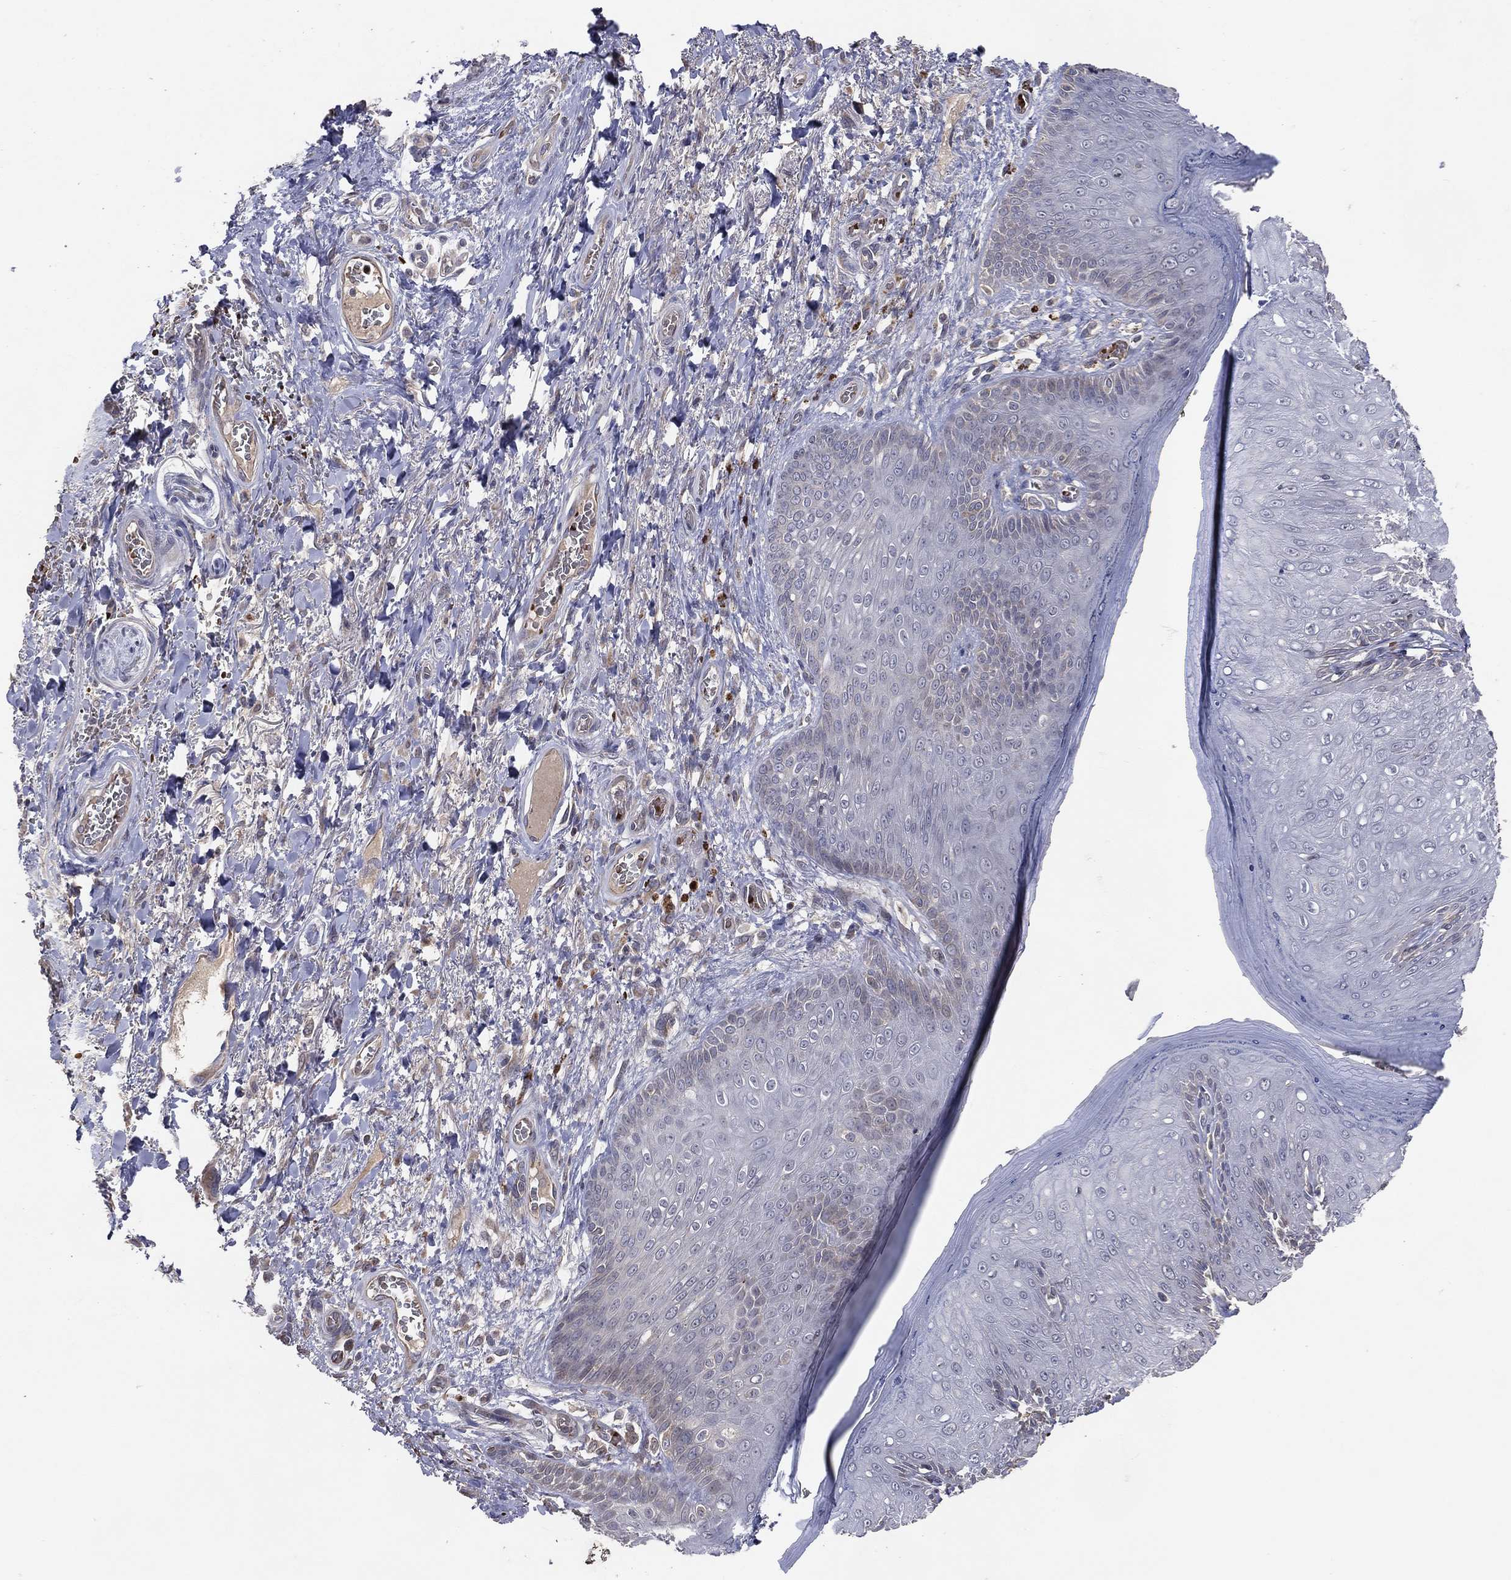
{"staining": {"intensity": "negative", "quantity": "none", "location": "none"}, "tissue": "skin", "cell_type": "Epidermal cells", "image_type": "normal", "snomed": [{"axis": "morphology", "description": "Normal tissue, NOS"}, {"axis": "morphology", "description": "Adenocarcinoma, NOS"}, {"axis": "topography", "description": "Rectum"}, {"axis": "topography", "description": "Anal"}], "caption": "Skin was stained to show a protein in brown. There is no significant positivity in epidermal cells. (Brightfield microscopy of DAB (3,3'-diaminobenzidine) immunohistochemistry at high magnification).", "gene": "DNAH7", "patient": {"sex": "female", "age": 68}}